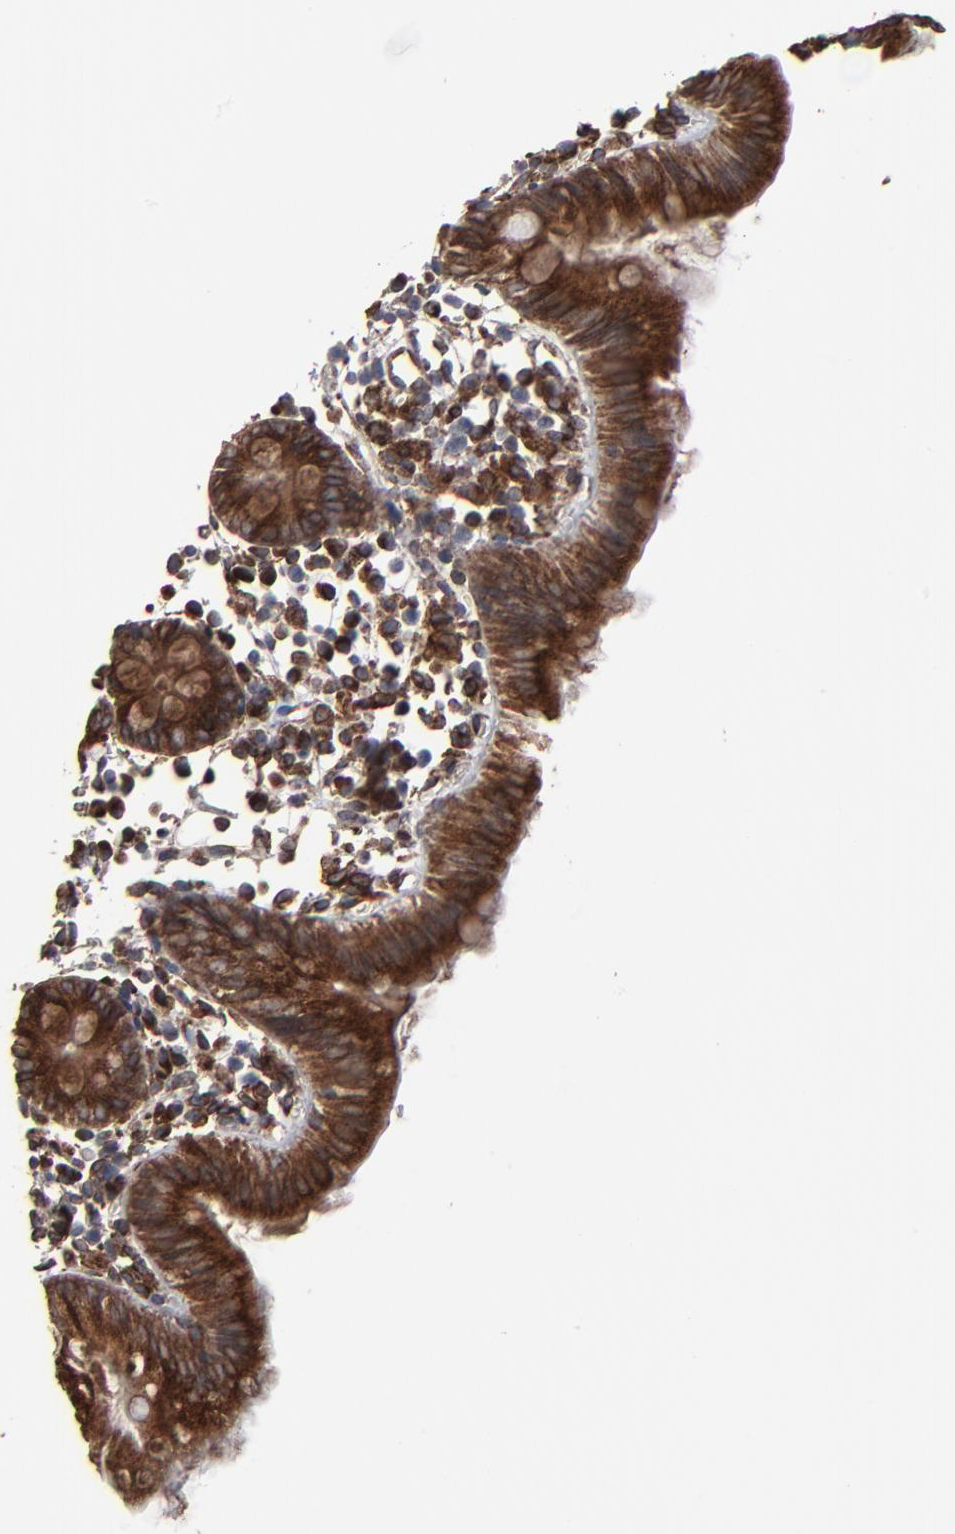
{"staining": {"intensity": "strong", "quantity": ">75%", "location": "cytoplasmic/membranous"}, "tissue": "colon", "cell_type": "Endothelial cells", "image_type": "normal", "snomed": [{"axis": "morphology", "description": "Normal tissue, NOS"}, {"axis": "topography", "description": "Colon"}], "caption": "Immunohistochemistry (DAB) staining of unremarkable colon displays strong cytoplasmic/membranous protein positivity in approximately >75% of endothelial cells. The protein of interest is shown in brown color, while the nuclei are stained blue.", "gene": "CNIH1", "patient": {"sex": "male", "age": 14}}